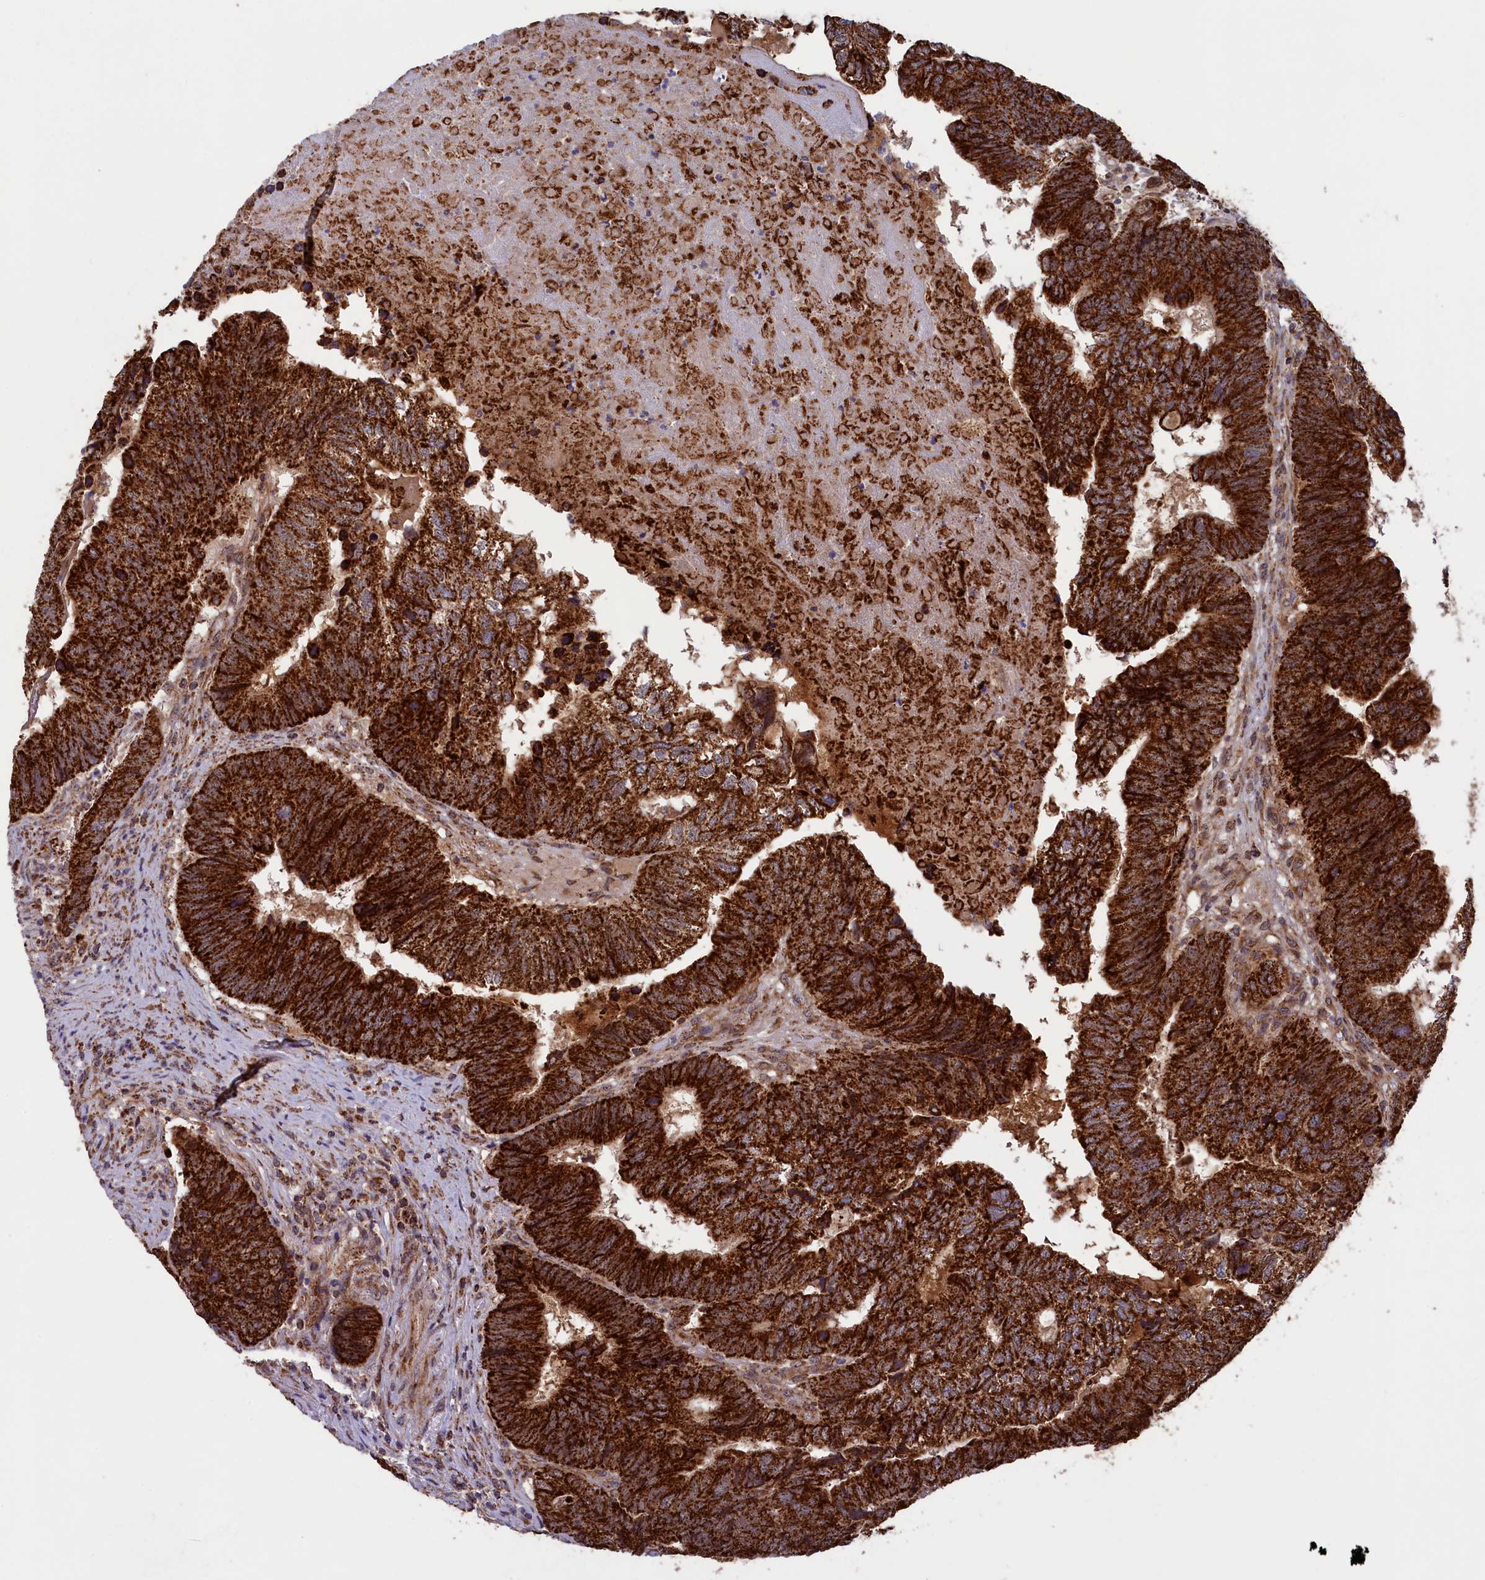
{"staining": {"intensity": "strong", "quantity": ">75%", "location": "cytoplasmic/membranous"}, "tissue": "colorectal cancer", "cell_type": "Tumor cells", "image_type": "cancer", "snomed": [{"axis": "morphology", "description": "Adenocarcinoma, NOS"}, {"axis": "topography", "description": "Colon"}], "caption": "Colorectal adenocarcinoma was stained to show a protein in brown. There is high levels of strong cytoplasmic/membranous expression in about >75% of tumor cells. (IHC, brightfield microscopy, high magnification).", "gene": "DUS3L", "patient": {"sex": "female", "age": 67}}